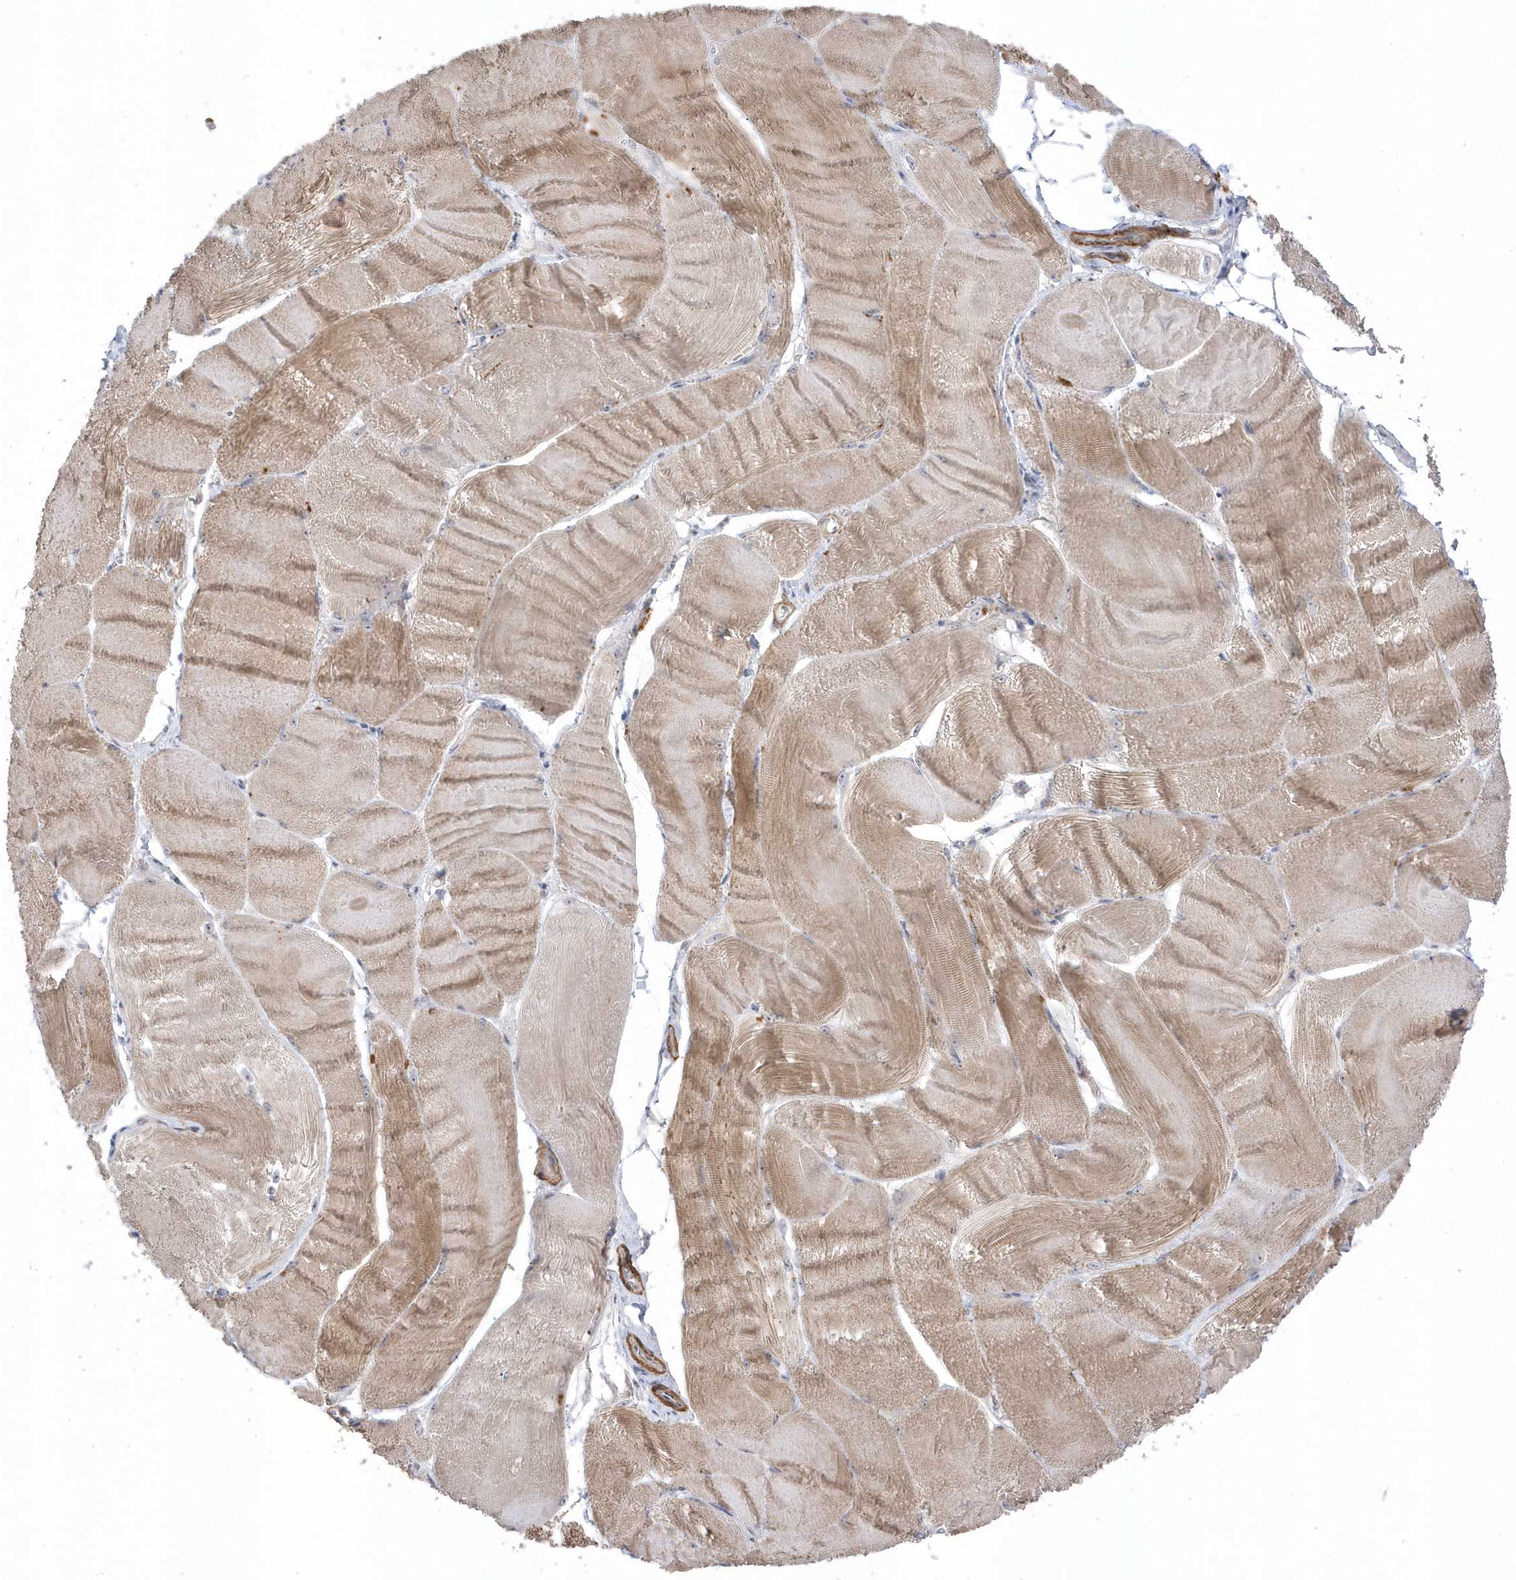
{"staining": {"intensity": "moderate", "quantity": "25%-75%", "location": "cytoplasmic/membranous"}, "tissue": "skeletal muscle", "cell_type": "Myocytes", "image_type": "normal", "snomed": [{"axis": "morphology", "description": "Normal tissue, NOS"}, {"axis": "morphology", "description": "Basal cell carcinoma"}, {"axis": "topography", "description": "Skeletal muscle"}], "caption": "The histopathology image demonstrates staining of benign skeletal muscle, revealing moderate cytoplasmic/membranous protein positivity (brown color) within myocytes. (IHC, brightfield microscopy, high magnification).", "gene": "GTPBP6", "patient": {"sex": "female", "age": 64}}